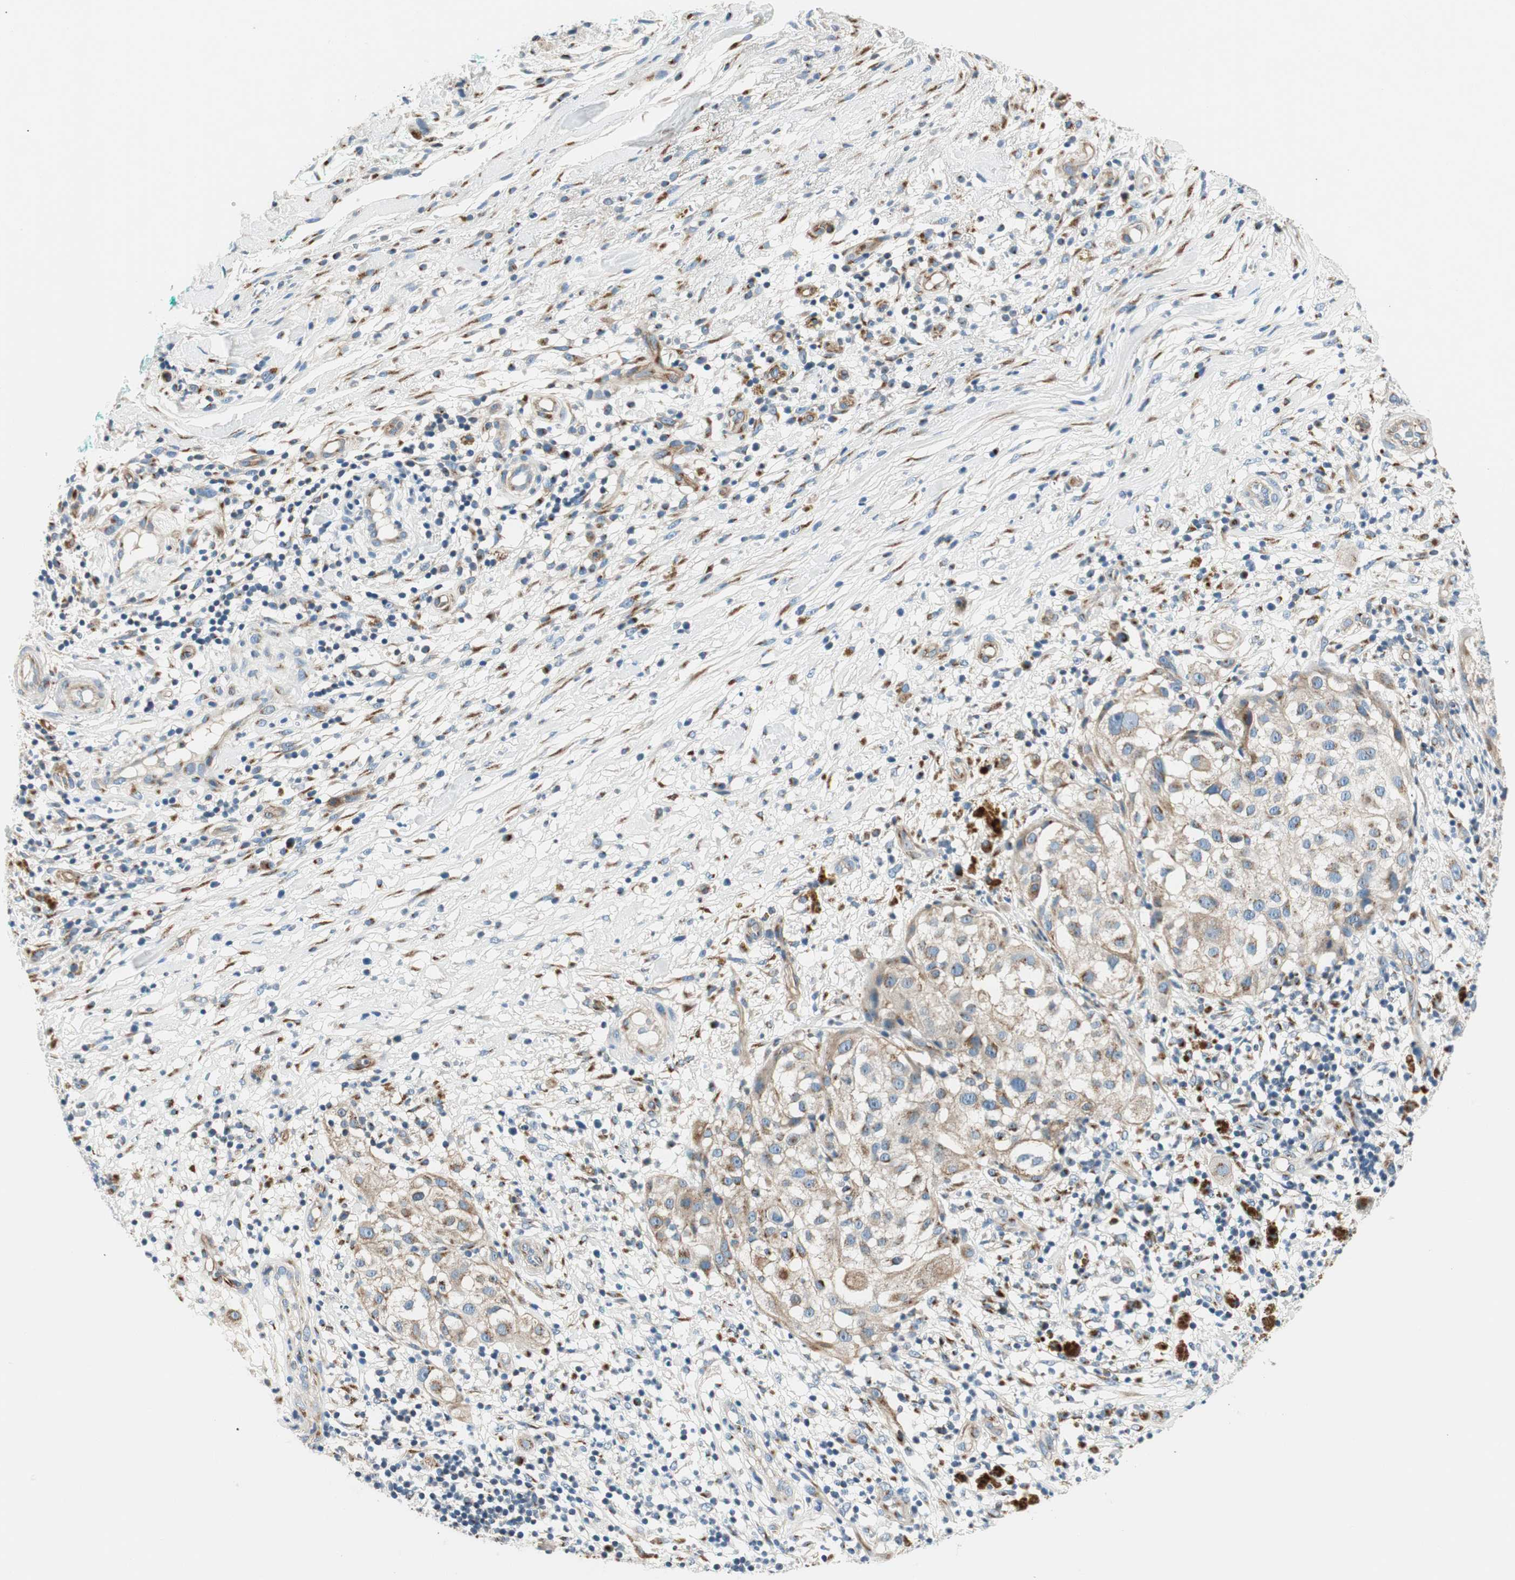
{"staining": {"intensity": "moderate", "quantity": "25%-75%", "location": "cytoplasmic/membranous"}, "tissue": "melanoma", "cell_type": "Tumor cells", "image_type": "cancer", "snomed": [{"axis": "morphology", "description": "Necrosis, NOS"}, {"axis": "morphology", "description": "Malignant melanoma, NOS"}, {"axis": "topography", "description": "Skin"}], "caption": "A micrograph of melanoma stained for a protein shows moderate cytoplasmic/membranous brown staining in tumor cells. (DAB IHC, brown staining for protein, blue staining for nuclei).", "gene": "TMF1", "patient": {"sex": "female", "age": 87}}